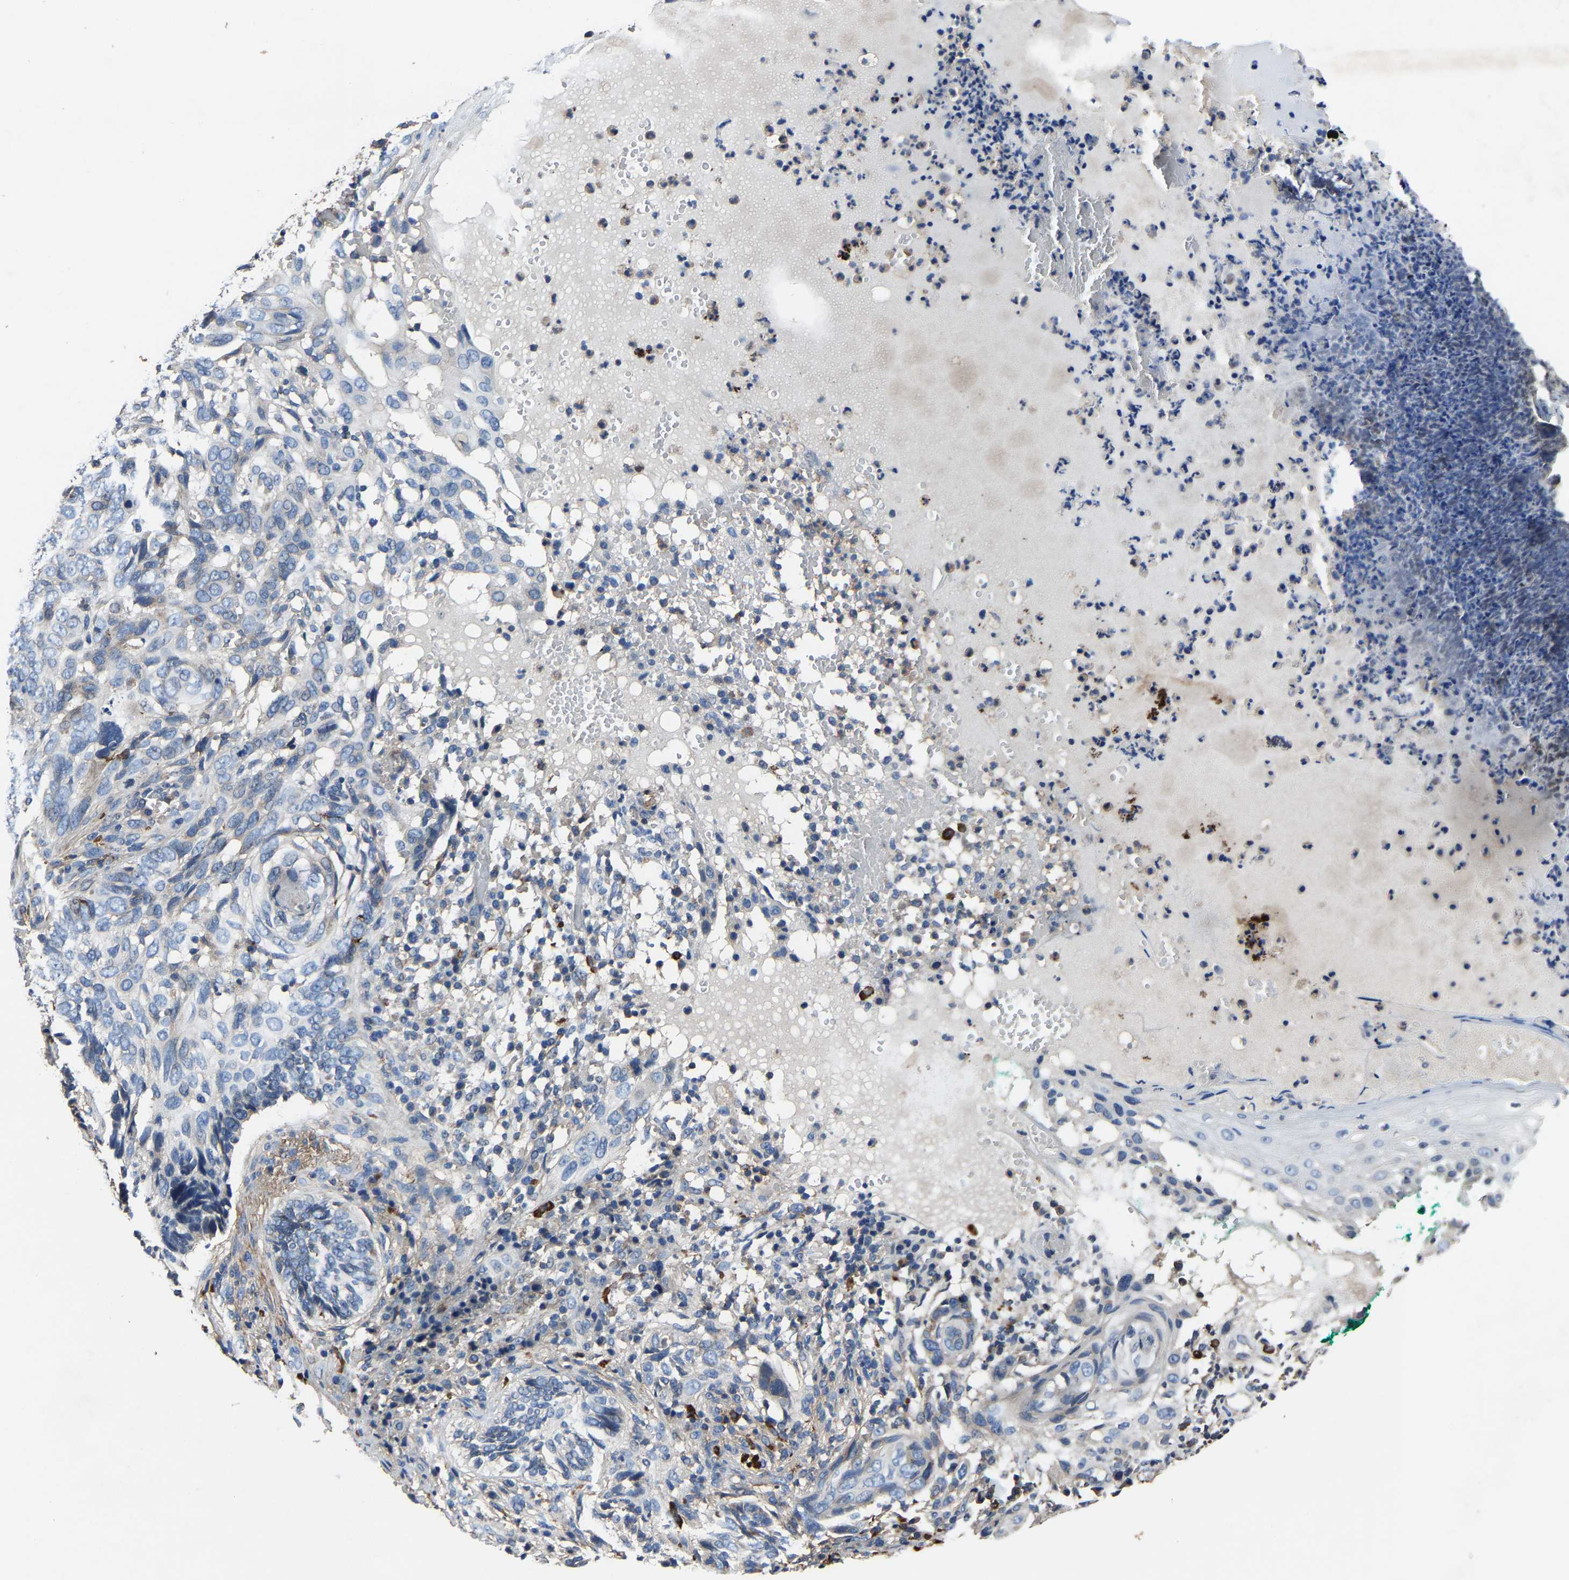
{"staining": {"intensity": "negative", "quantity": "none", "location": "none"}, "tissue": "skin cancer", "cell_type": "Tumor cells", "image_type": "cancer", "snomed": [{"axis": "morphology", "description": "Basal cell carcinoma"}, {"axis": "topography", "description": "Skin"}], "caption": "Immunohistochemistry image of basal cell carcinoma (skin) stained for a protein (brown), which exhibits no positivity in tumor cells.", "gene": "KIAA1958", "patient": {"sex": "female", "age": 89}}